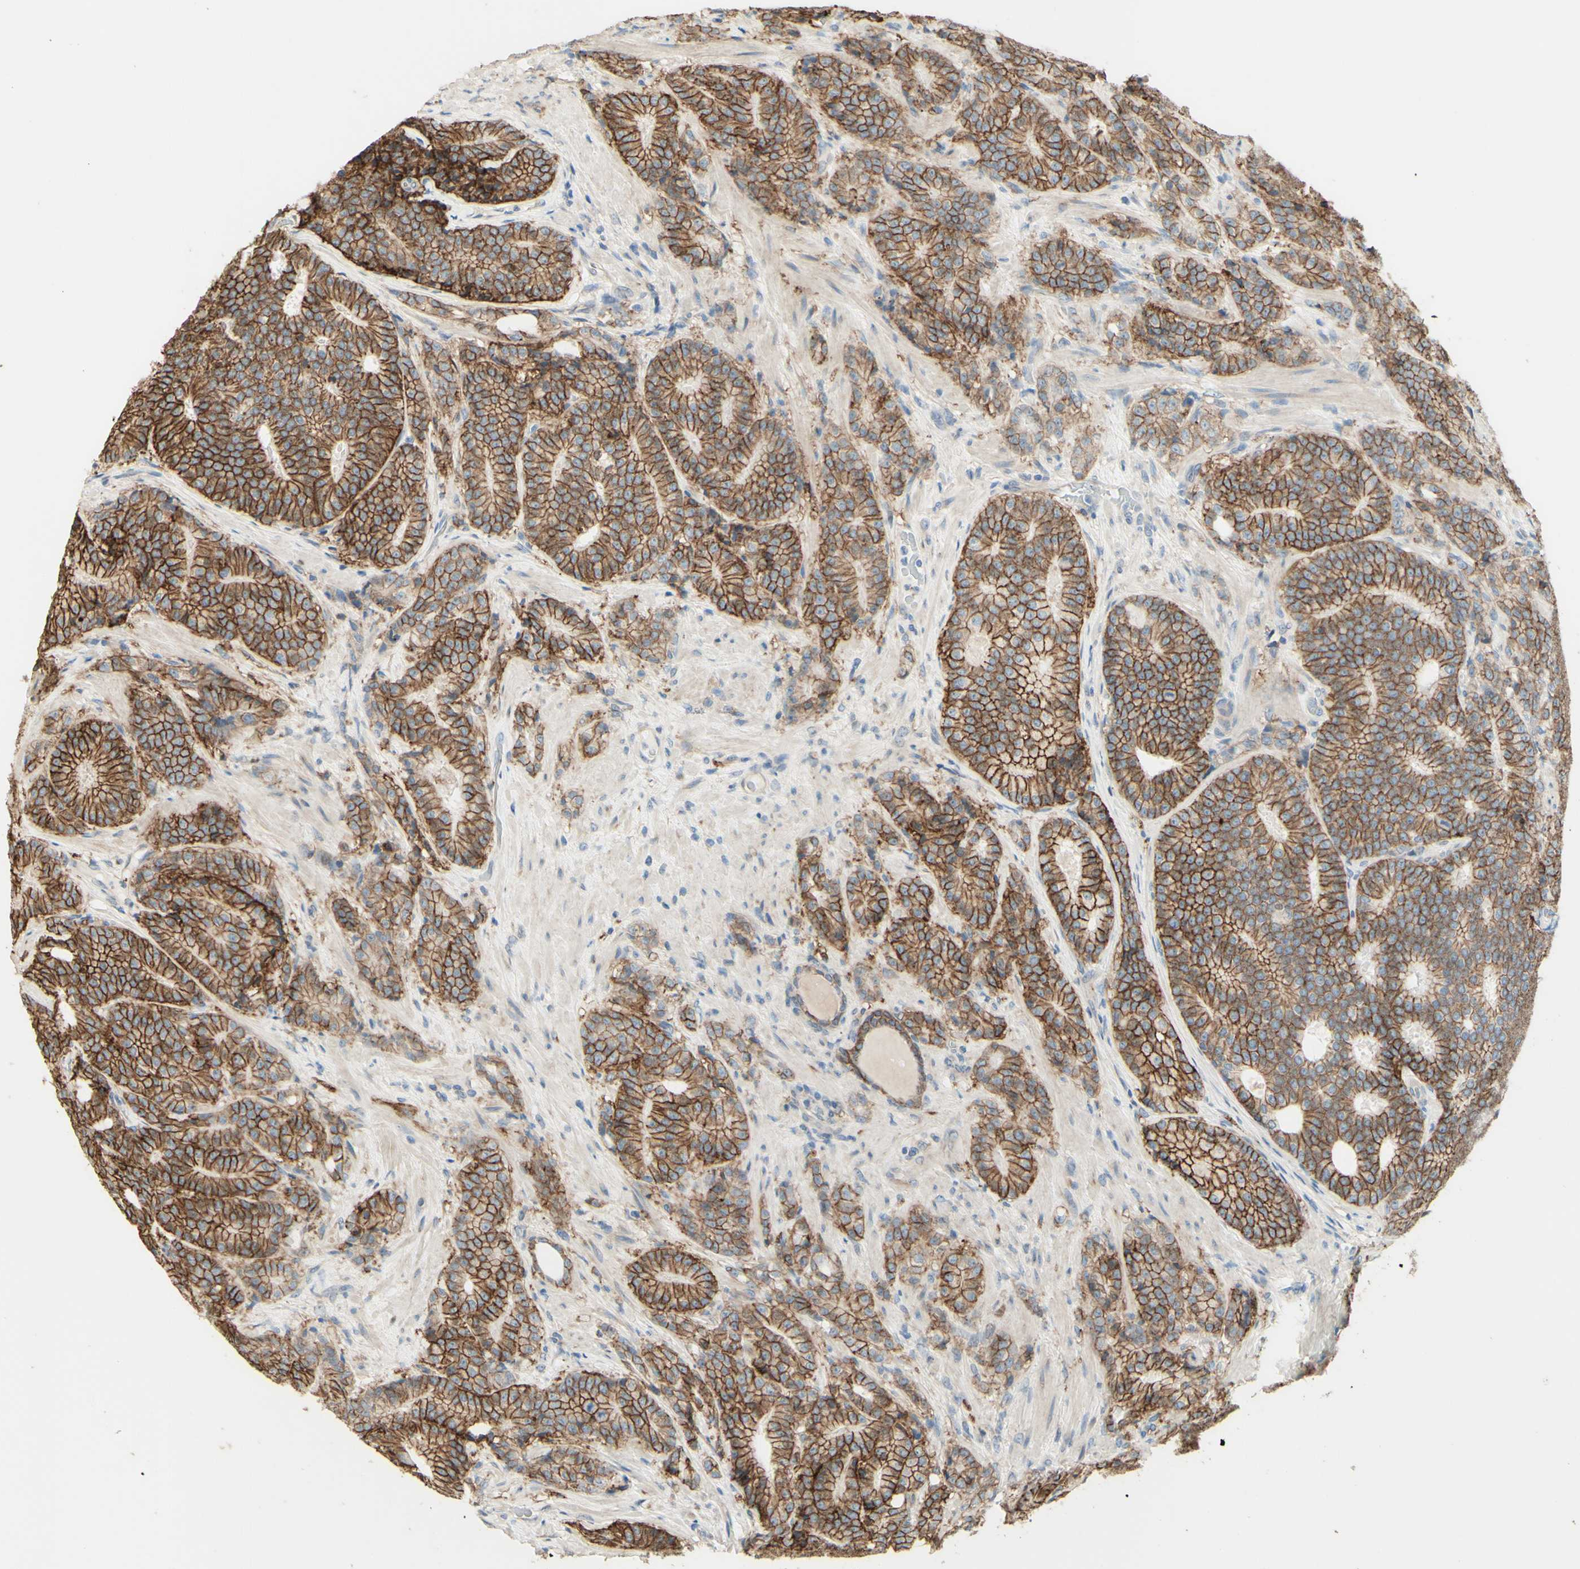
{"staining": {"intensity": "moderate", "quantity": ">75%", "location": "cytoplasmic/membranous"}, "tissue": "prostate cancer", "cell_type": "Tumor cells", "image_type": "cancer", "snomed": [{"axis": "morphology", "description": "Adenocarcinoma, High grade"}, {"axis": "topography", "description": "Prostate"}], "caption": "An image of high-grade adenocarcinoma (prostate) stained for a protein reveals moderate cytoplasmic/membranous brown staining in tumor cells.", "gene": "RNF149", "patient": {"sex": "male", "age": 61}}